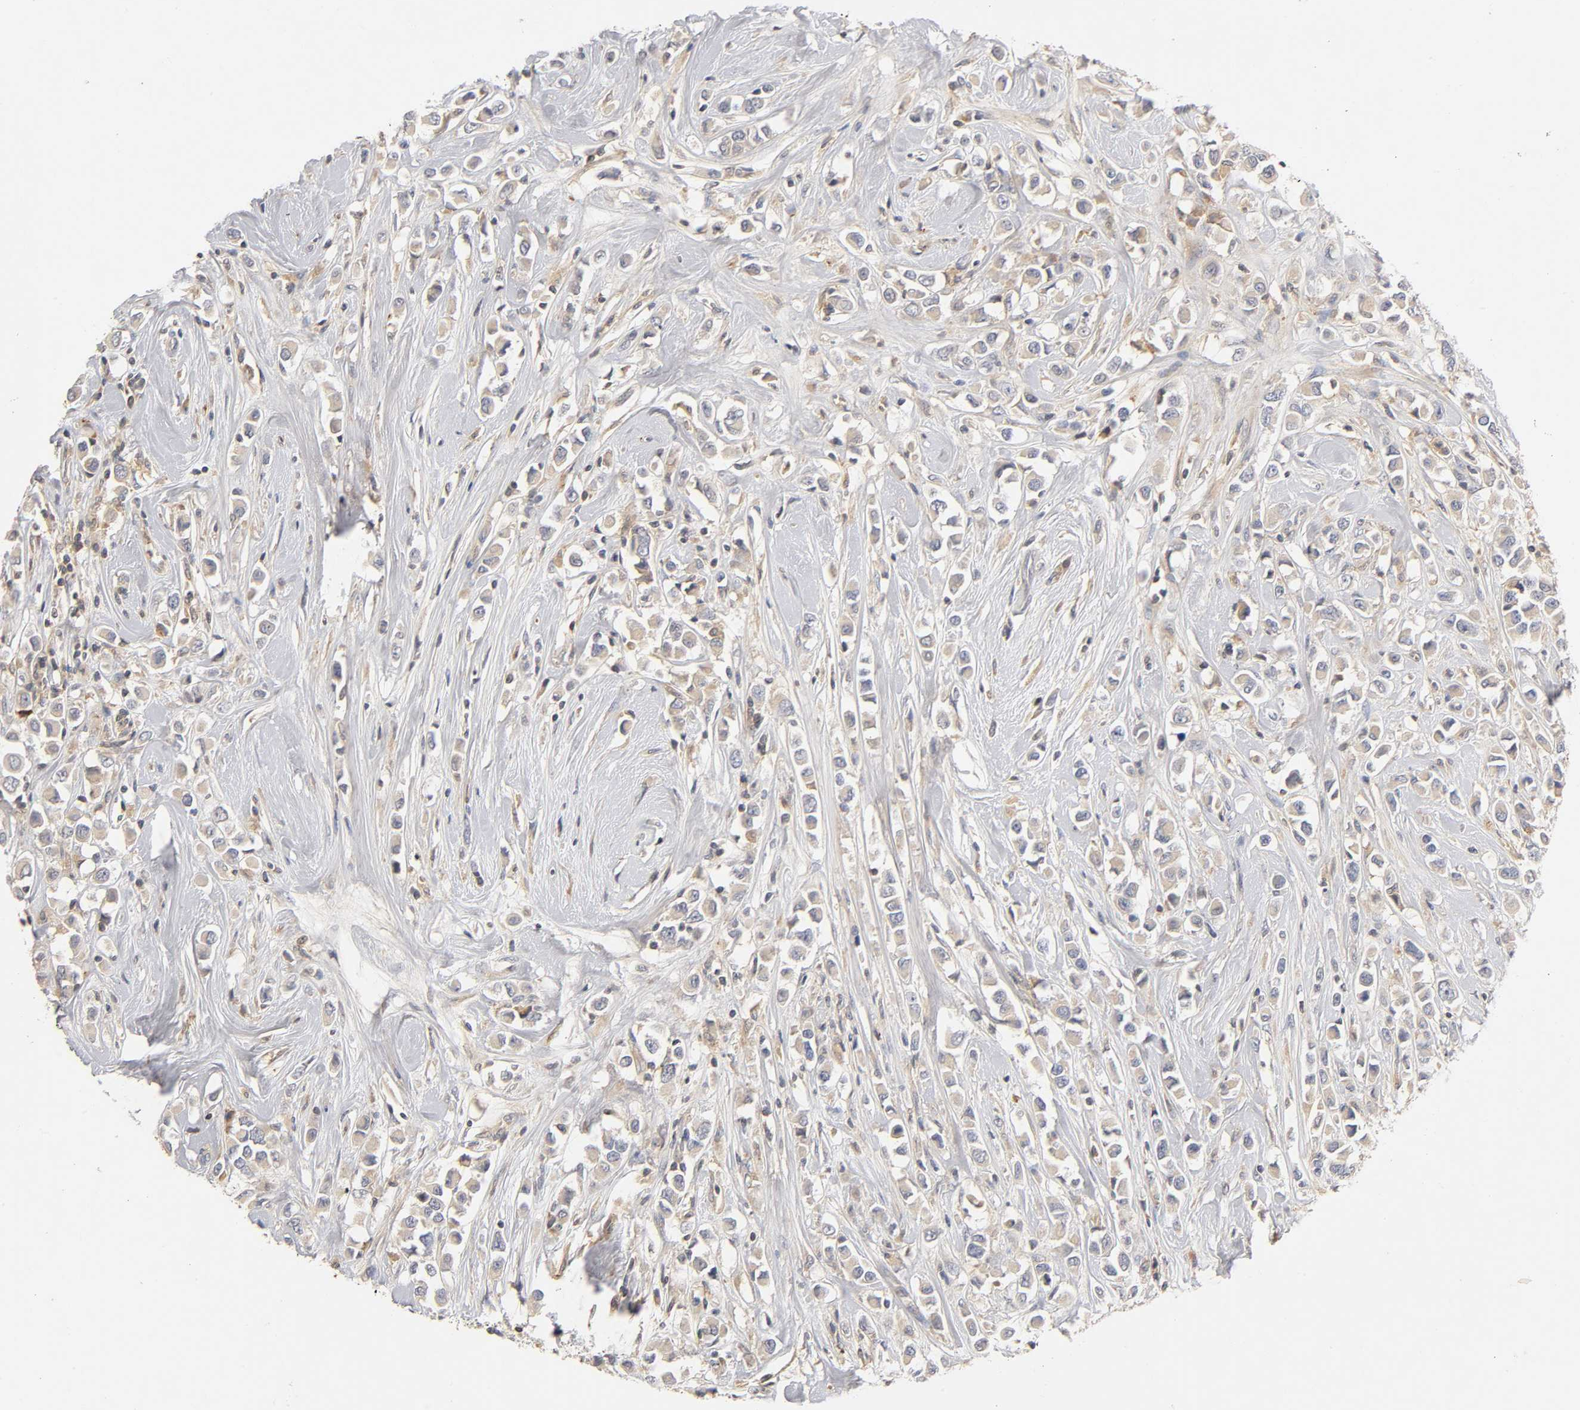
{"staining": {"intensity": "weak", "quantity": "25%-75%", "location": "cytoplasmic/membranous"}, "tissue": "breast cancer", "cell_type": "Tumor cells", "image_type": "cancer", "snomed": [{"axis": "morphology", "description": "Duct carcinoma"}, {"axis": "topography", "description": "Breast"}], "caption": "Breast intraductal carcinoma stained for a protein displays weak cytoplasmic/membranous positivity in tumor cells.", "gene": "RHOA", "patient": {"sex": "female", "age": 61}}